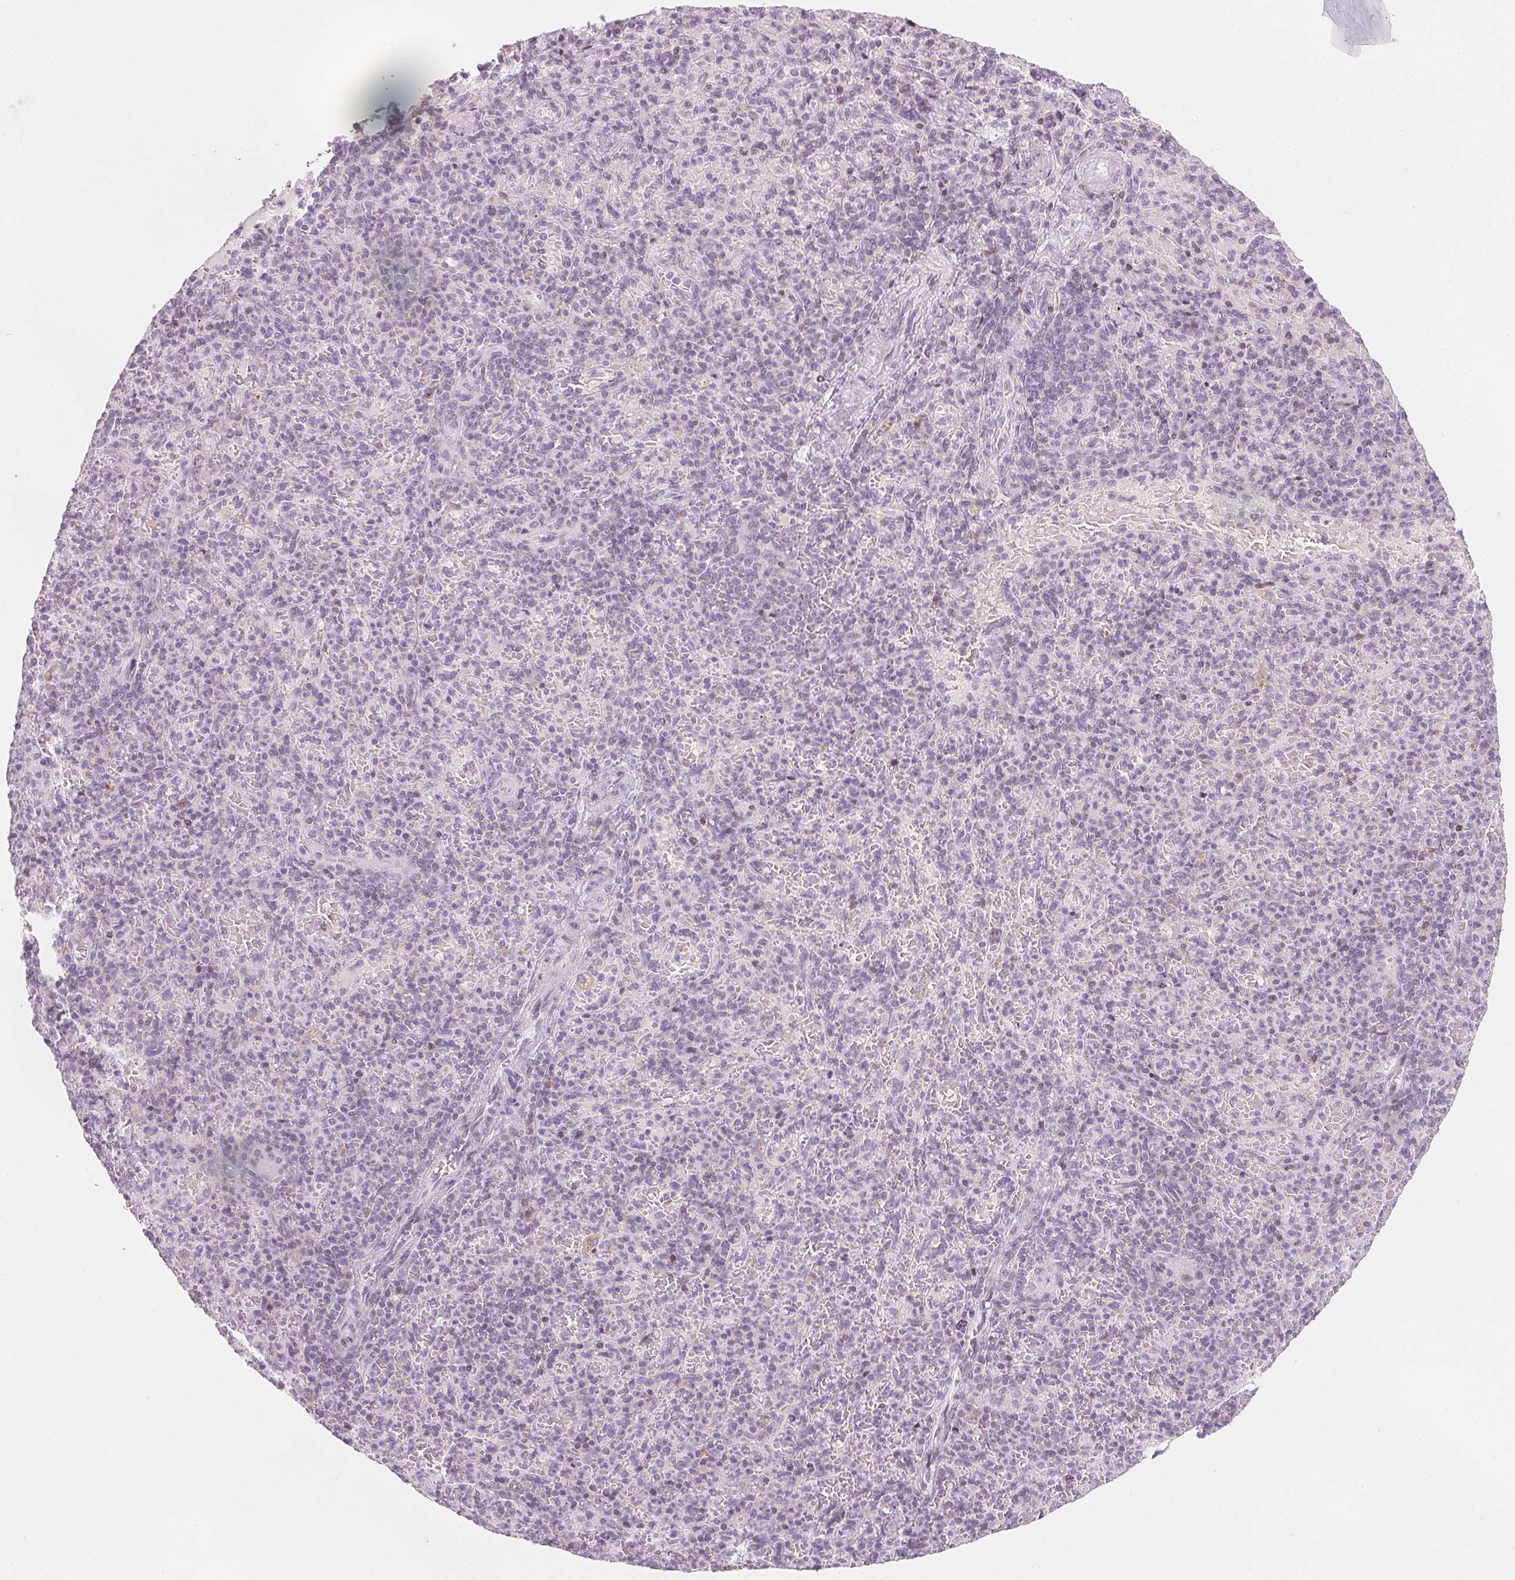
{"staining": {"intensity": "negative", "quantity": "none", "location": "none"}, "tissue": "spleen", "cell_type": "Cells in red pulp", "image_type": "normal", "snomed": [{"axis": "morphology", "description": "Normal tissue, NOS"}, {"axis": "topography", "description": "Spleen"}], "caption": "Cells in red pulp are negative for brown protein staining in unremarkable spleen. The staining is performed using DAB (3,3'-diaminobenzidine) brown chromogen with nuclei counter-stained in using hematoxylin.", "gene": "SFRP4", "patient": {"sex": "female", "age": 74}}